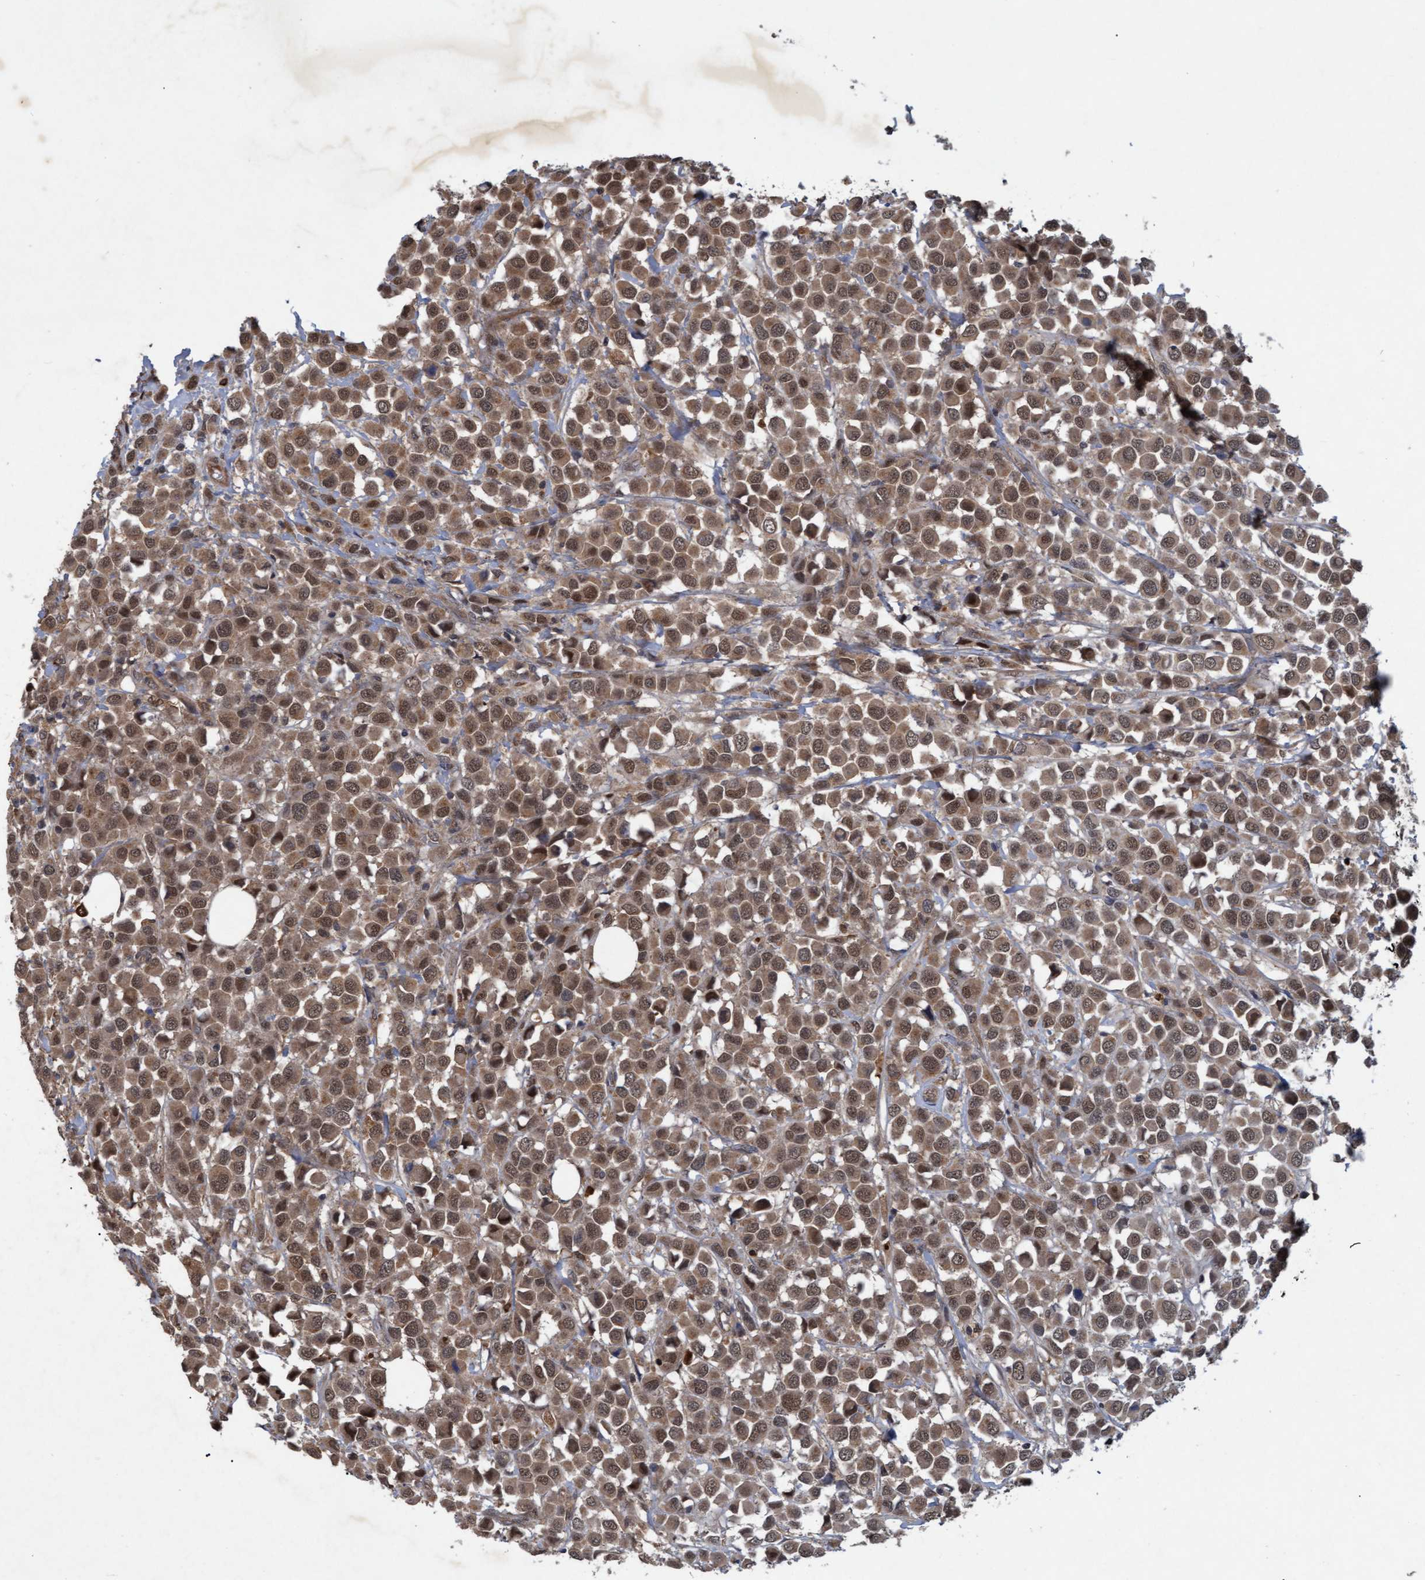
{"staining": {"intensity": "moderate", "quantity": ">75%", "location": "cytoplasmic/membranous,nuclear"}, "tissue": "breast cancer", "cell_type": "Tumor cells", "image_type": "cancer", "snomed": [{"axis": "morphology", "description": "Duct carcinoma"}, {"axis": "topography", "description": "Breast"}], "caption": "High-magnification brightfield microscopy of intraductal carcinoma (breast) stained with DAB (brown) and counterstained with hematoxylin (blue). tumor cells exhibit moderate cytoplasmic/membranous and nuclear expression is appreciated in about>75% of cells.", "gene": "PSMB6", "patient": {"sex": "female", "age": 61}}